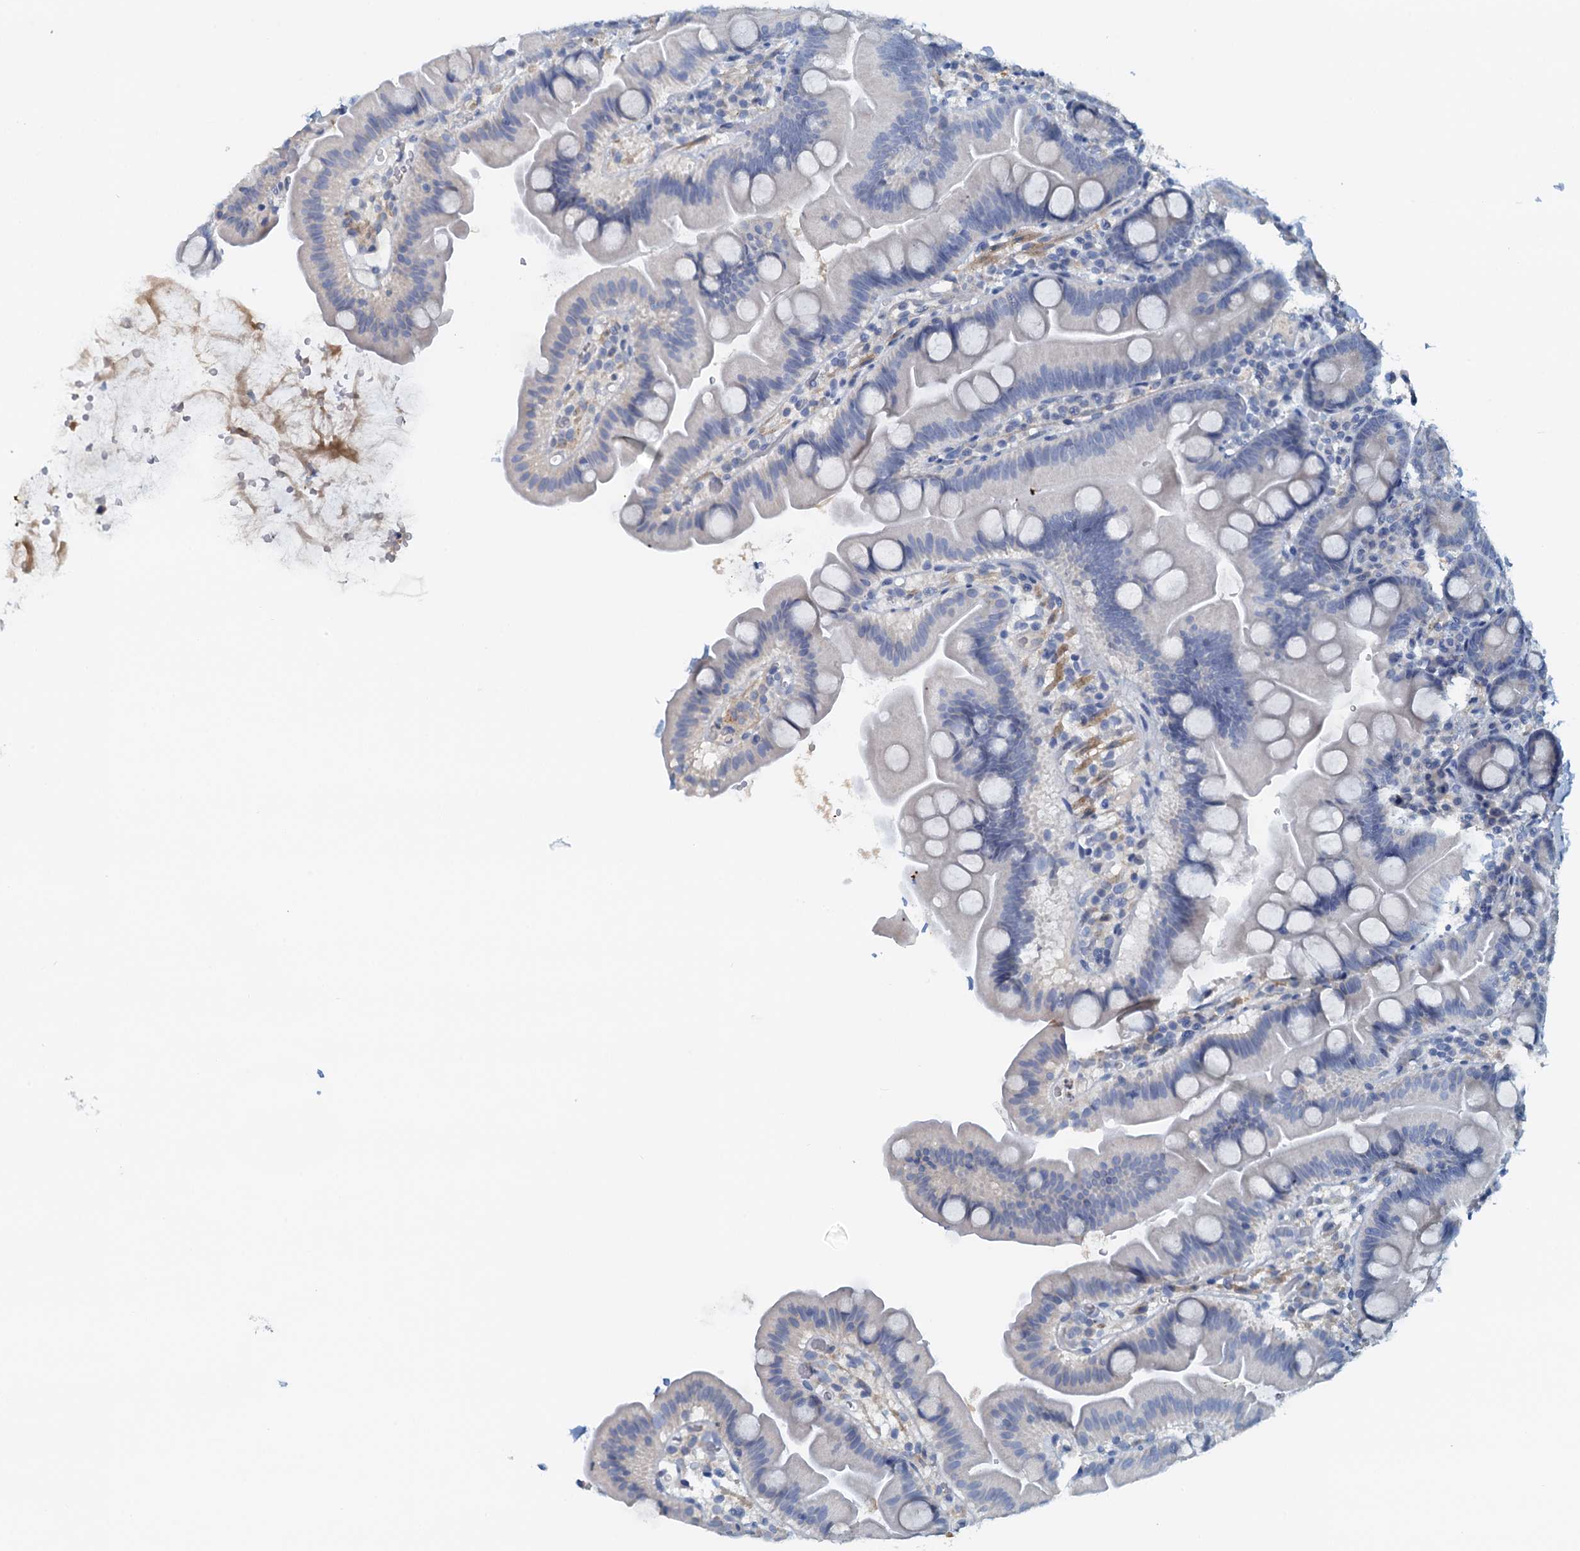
{"staining": {"intensity": "negative", "quantity": "none", "location": "none"}, "tissue": "small intestine", "cell_type": "Glandular cells", "image_type": "normal", "snomed": [{"axis": "morphology", "description": "Normal tissue, NOS"}, {"axis": "topography", "description": "Small intestine"}], "caption": "This is a micrograph of IHC staining of benign small intestine, which shows no positivity in glandular cells.", "gene": "DTD1", "patient": {"sex": "female", "age": 68}}